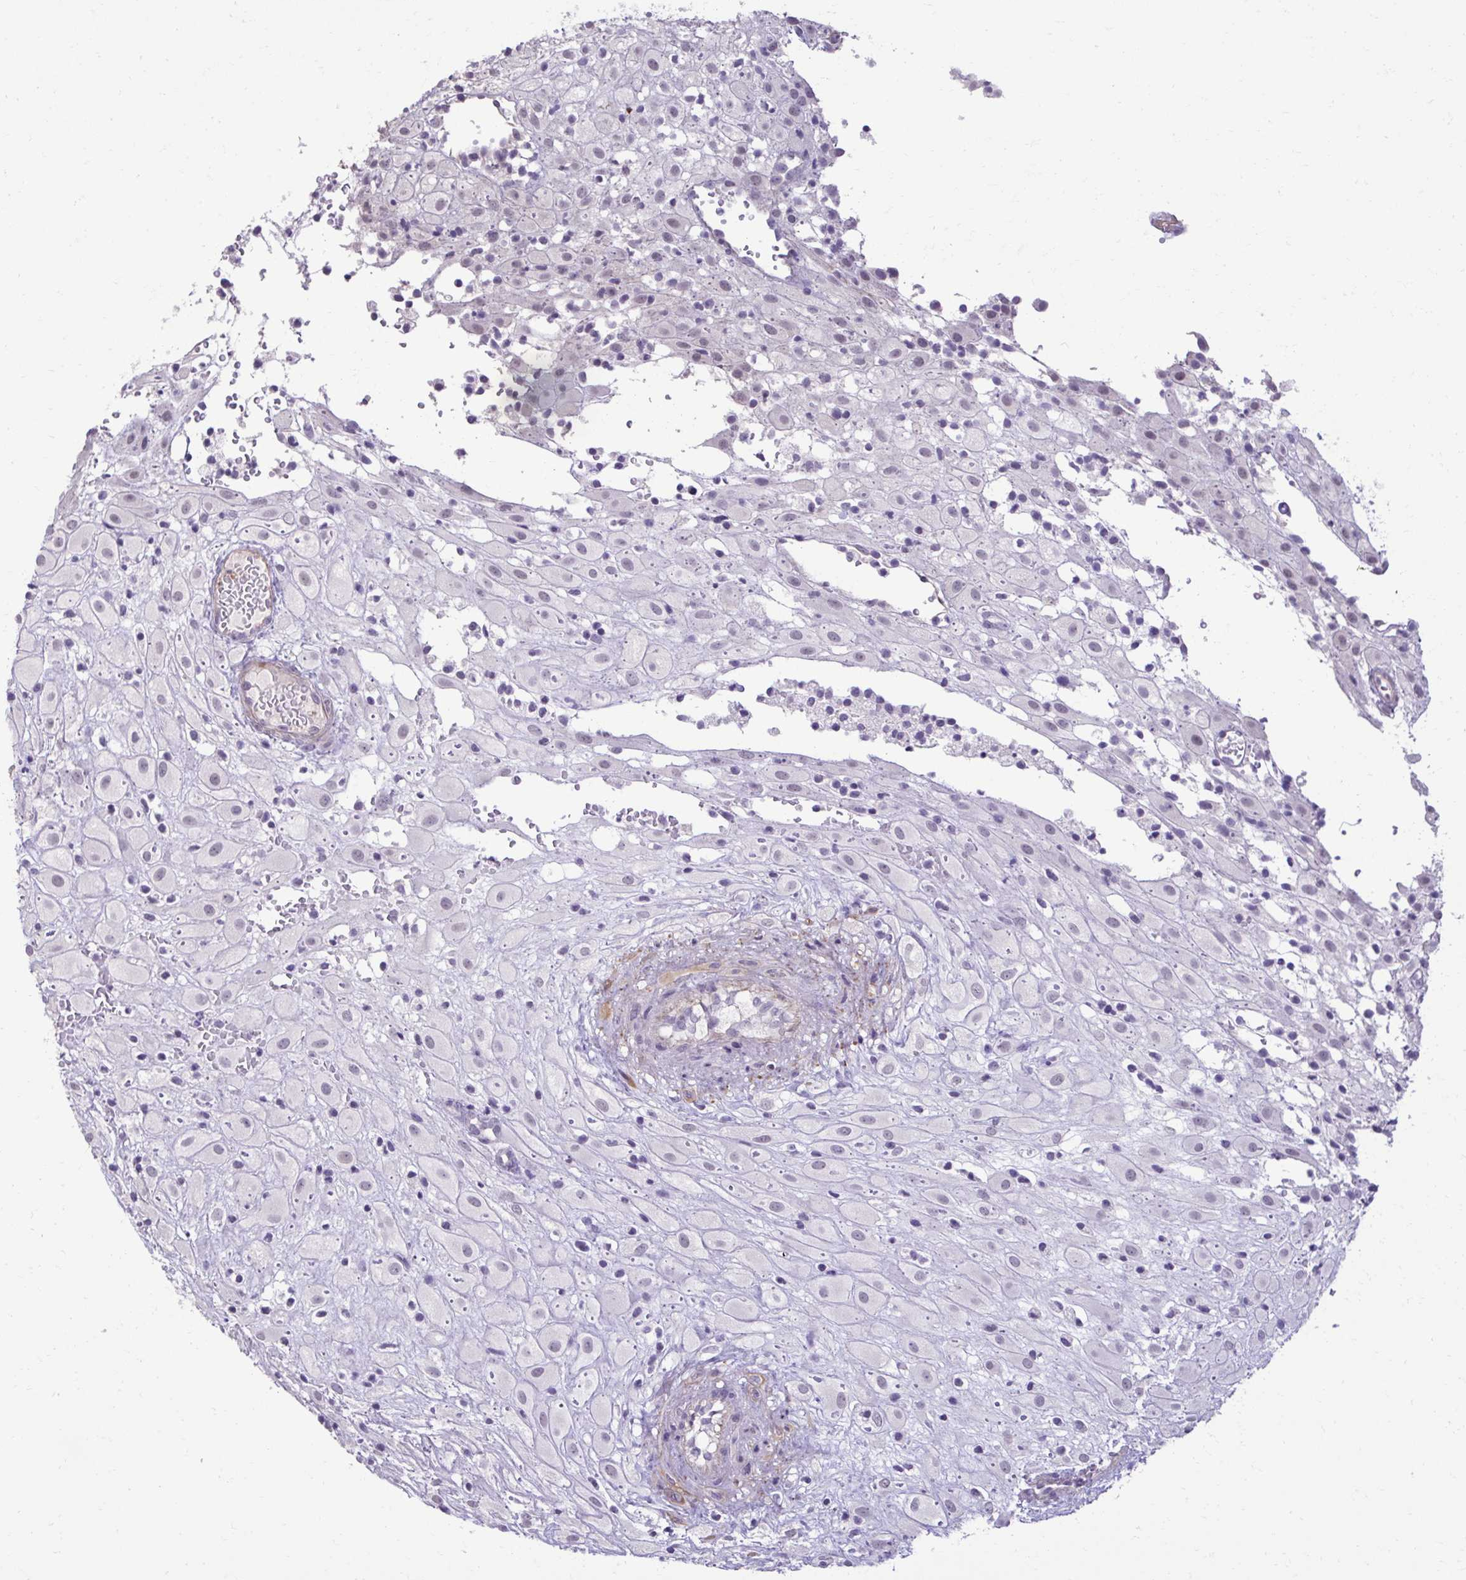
{"staining": {"intensity": "negative", "quantity": "none", "location": "none"}, "tissue": "placenta", "cell_type": "Decidual cells", "image_type": "normal", "snomed": [{"axis": "morphology", "description": "Normal tissue, NOS"}, {"axis": "topography", "description": "Placenta"}], "caption": "High magnification brightfield microscopy of normal placenta stained with DAB (3,3'-diaminobenzidine) (brown) and counterstained with hematoxylin (blue): decidual cells show no significant expression. Brightfield microscopy of immunohistochemistry stained with DAB (brown) and hematoxylin (blue), captured at high magnification.", "gene": "SLC30A3", "patient": {"sex": "female", "age": 24}}